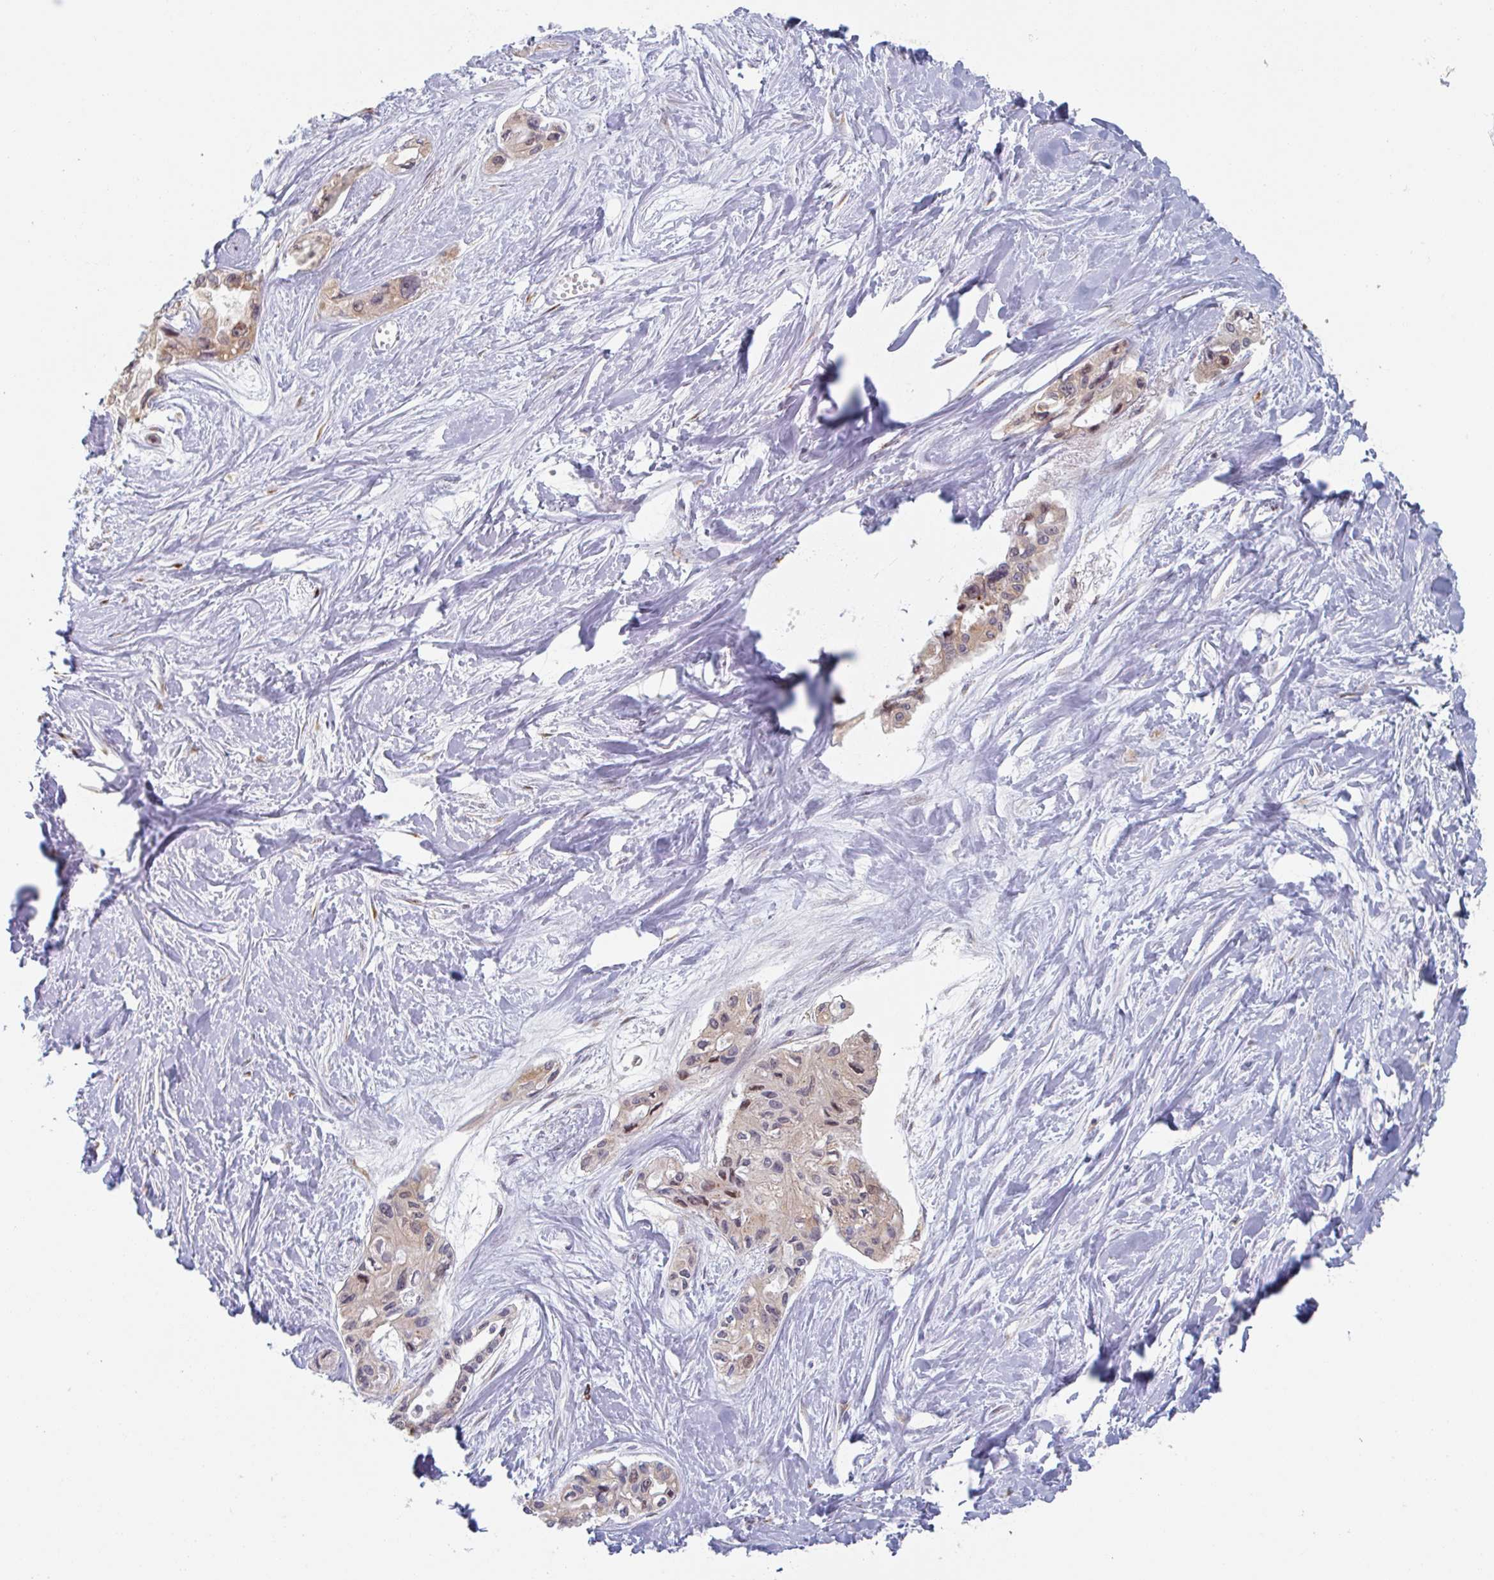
{"staining": {"intensity": "weak", "quantity": ">75%", "location": "cytoplasmic/membranous"}, "tissue": "pancreatic cancer", "cell_type": "Tumor cells", "image_type": "cancer", "snomed": [{"axis": "morphology", "description": "Adenocarcinoma, NOS"}, {"axis": "topography", "description": "Pancreas"}], "caption": "Tumor cells exhibit weak cytoplasmic/membranous staining in about >75% of cells in pancreatic cancer (adenocarcinoma).", "gene": "TRAPPC10", "patient": {"sex": "female", "age": 50}}